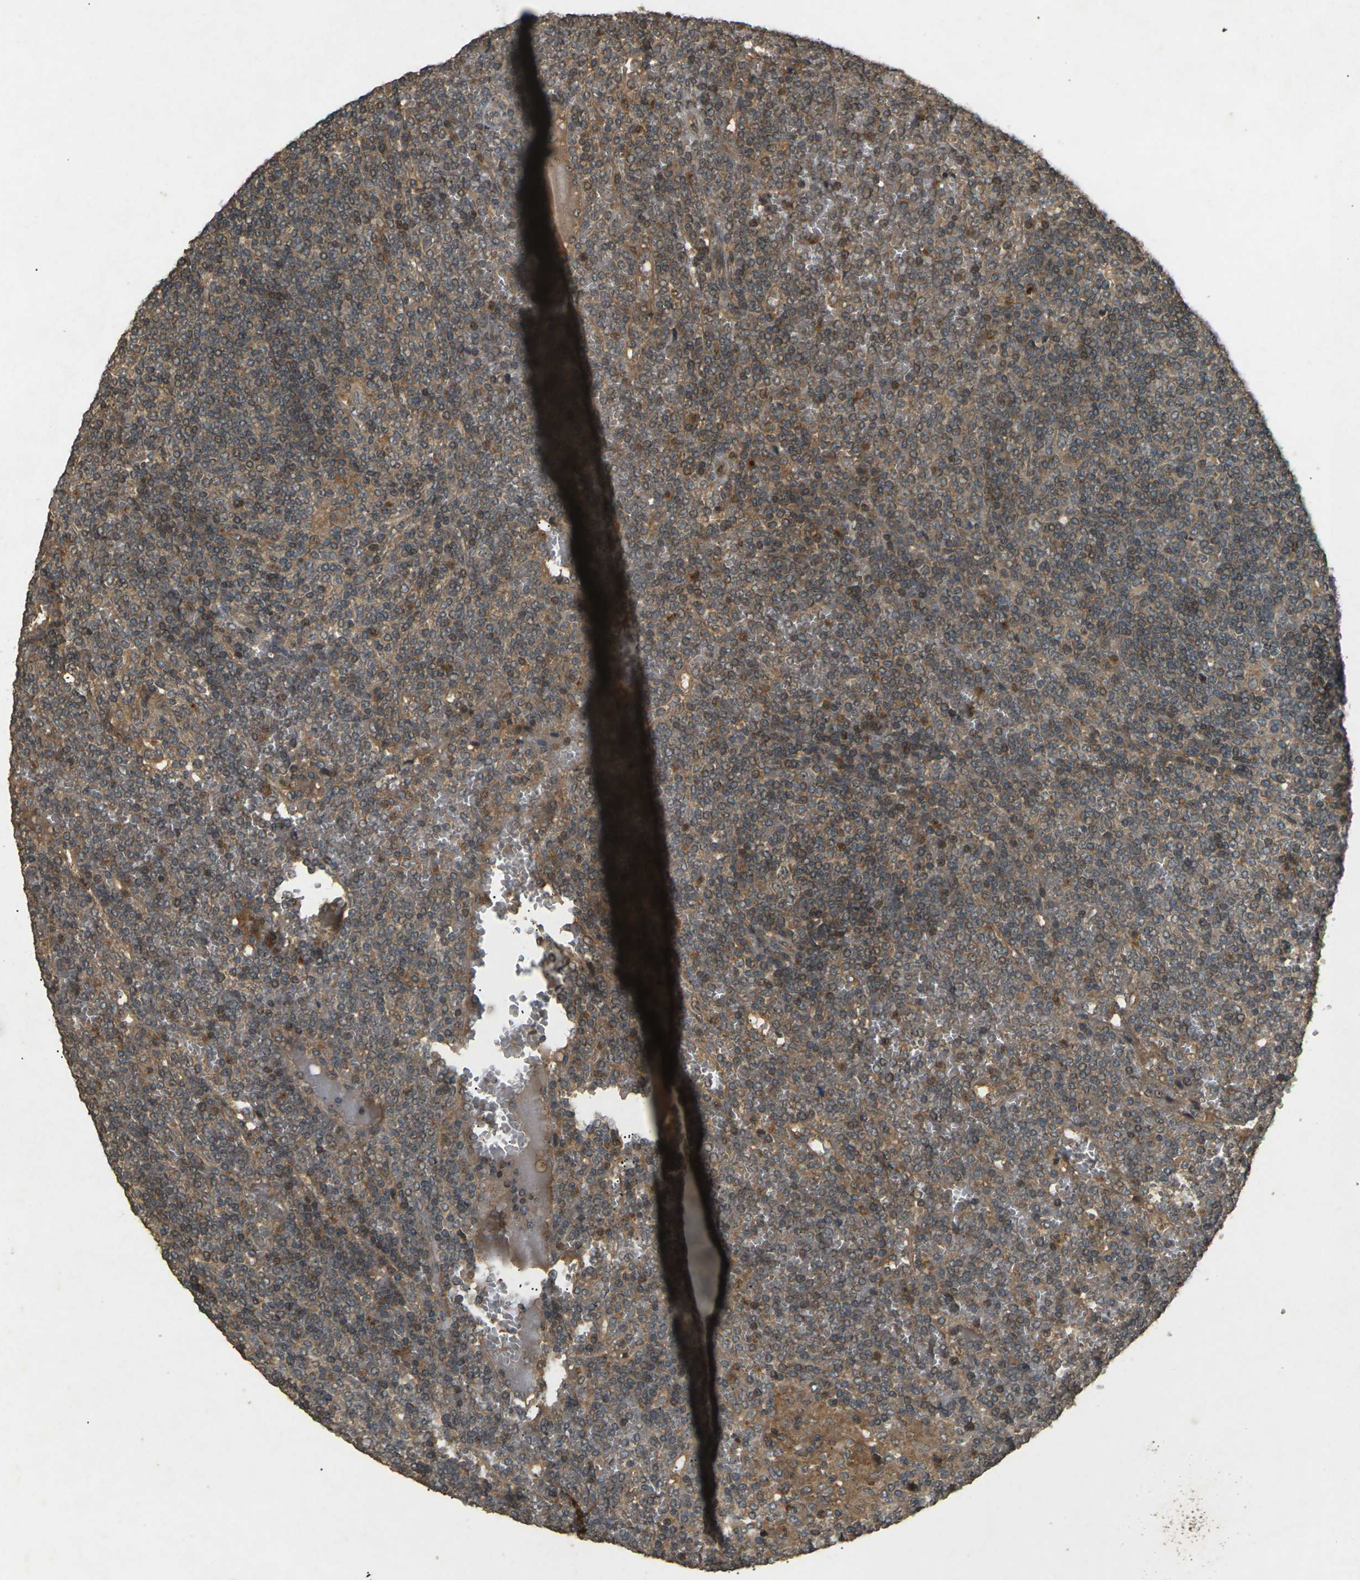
{"staining": {"intensity": "moderate", "quantity": ">75%", "location": "cytoplasmic/membranous"}, "tissue": "lymphoma", "cell_type": "Tumor cells", "image_type": "cancer", "snomed": [{"axis": "morphology", "description": "Malignant lymphoma, non-Hodgkin's type, Low grade"}, {"axis": "topography", "description": "Spleen"}], "caption": "Immunohistochemistry of lymphoma displays medium levels of moderate cytoplasmic/membranous positivity in about >75% of tumor cells.", "gene": "TAP1", "patient": {"sex": "female", "age": 19}}